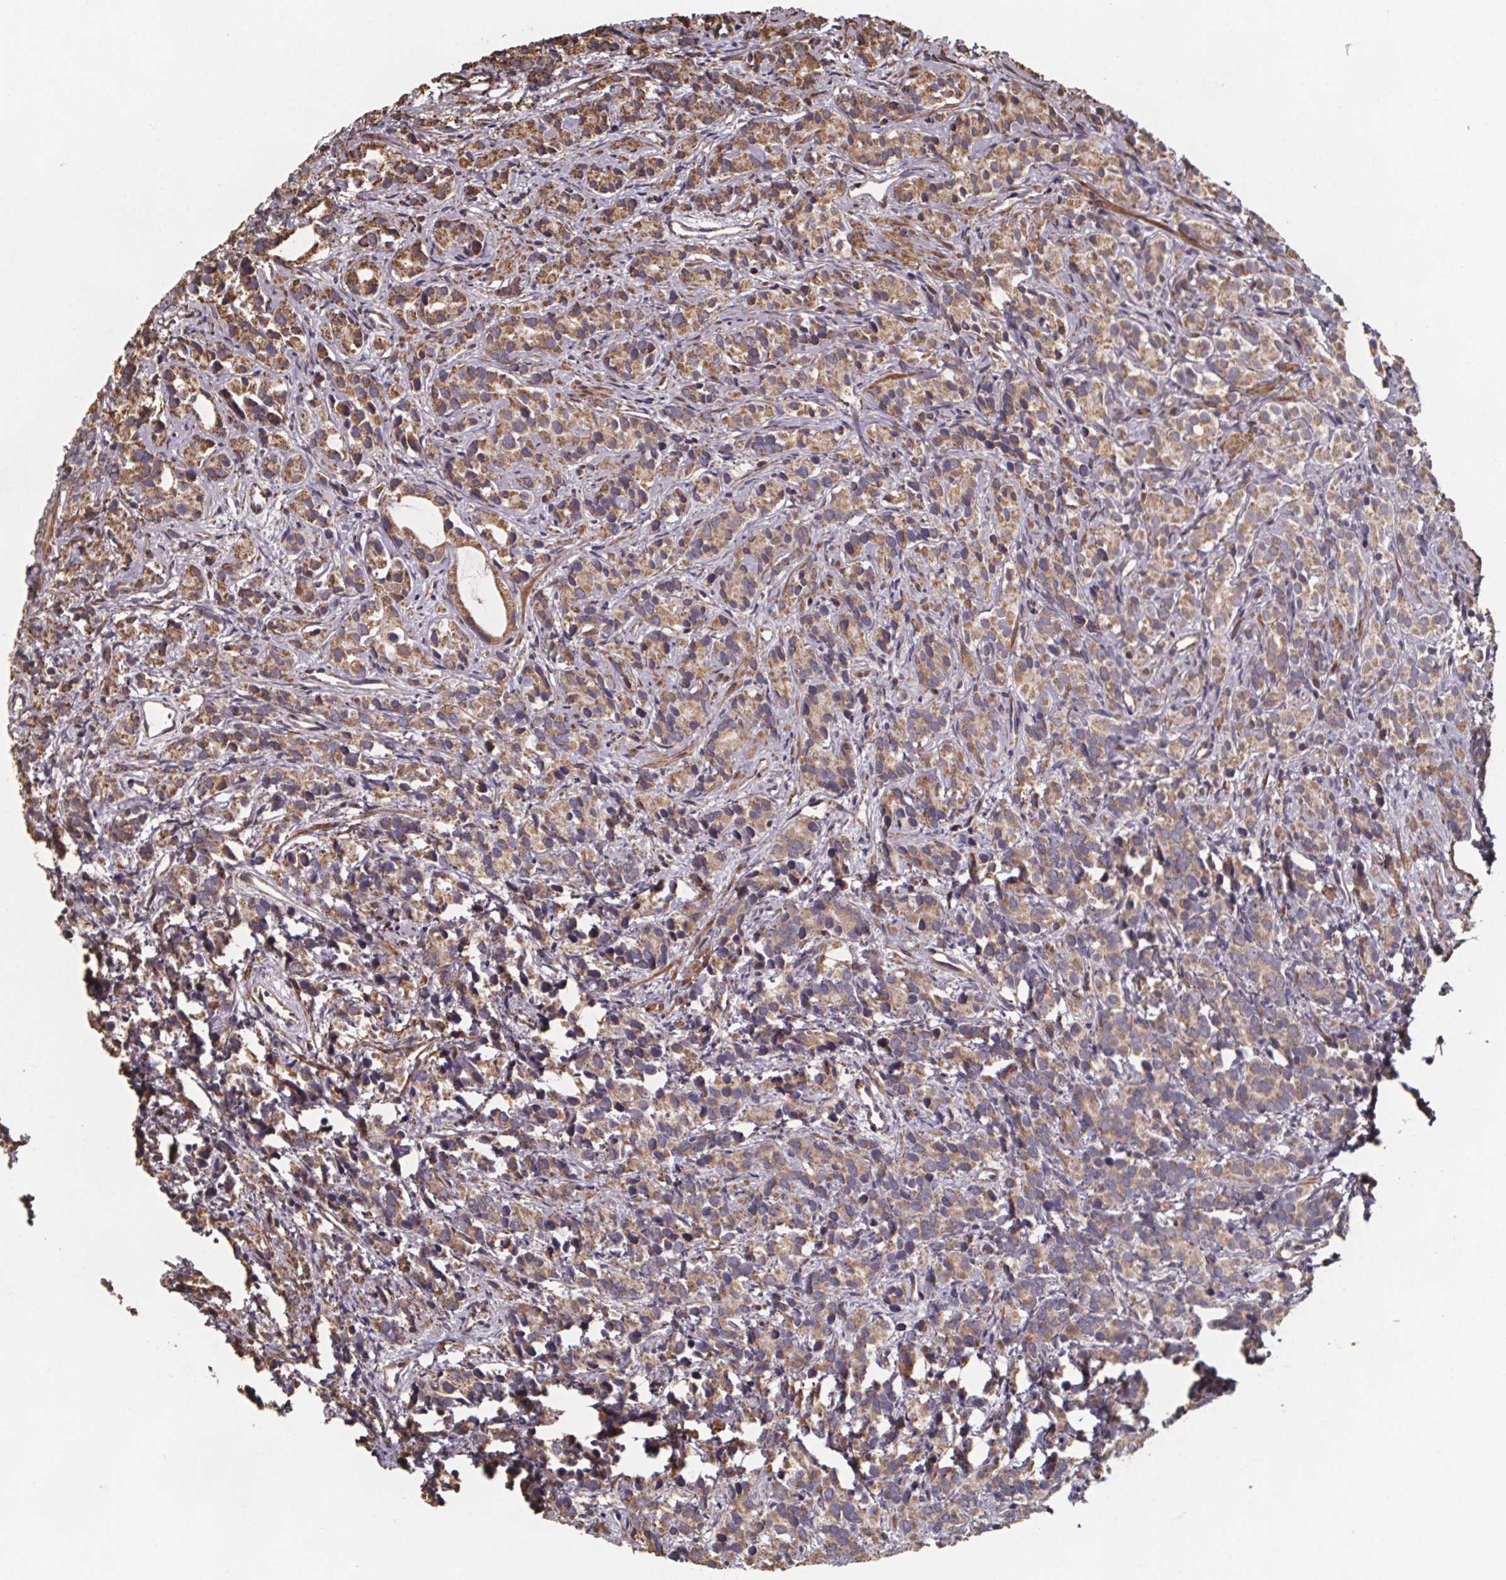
{"staining": {"intensity": "moderate", "quantity": ">75%", "location": "cytoplasmic/membranous"}, "tissue": "prostate cancer", "cell_type": "Tumor cells", "image_type": "cancer", "snomed": [{"axis": "morphology", "description": "Adenocarcinoma, High grade"}, {"axis": "topography", "description": "Prostate"}], "caption": "Tumor cells show moderate cytoplasmic/membranous positivity in approximately >75% of cells in prostate cancer.", "gene": "SLC35D2", "patient": {"sex": "male", "age": 84}}